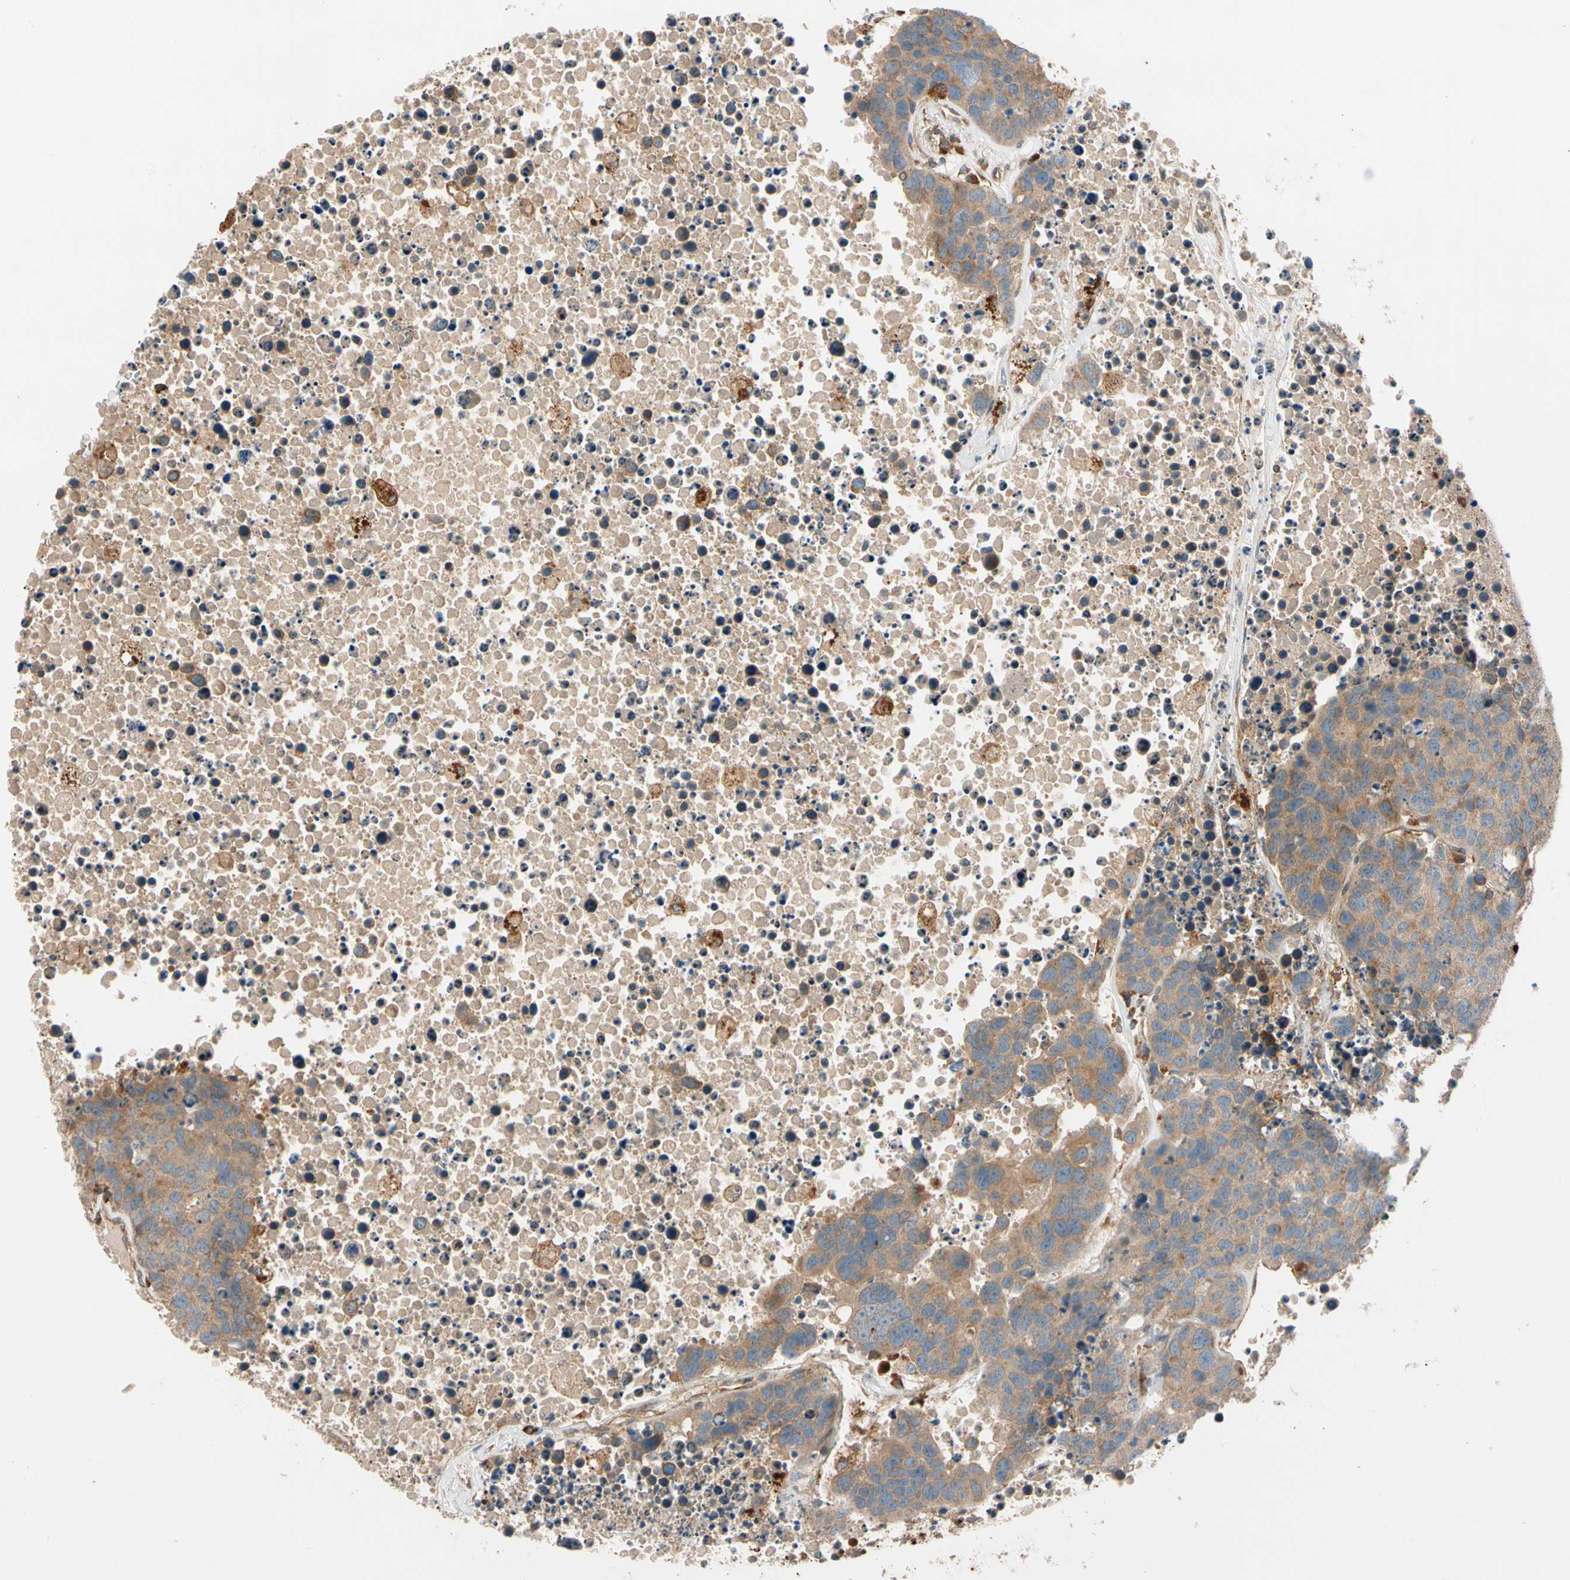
{"staining": {"intensity": "moderate", "quantity": ">75%", "location": "cytoplasmic/membranous"}, "tissue": "carcinoid", "cell_type": "Tumor cells", "image_type": "cancer", "snomed": [{"axis": "morphology", "description": "Carcinoid, malignant, NOS"}, {"axis": "topography", "description": "Lung"}], "caption": "Immunohistochemical staining of human carcinoid reveals medium levels of moderate cytoplasmic/membranous protein expression in approximately >75% of tumor cells. Immunohistochemistry stains the protein of interest in brown and the nuclei are stained blue.", "gene": "PHYH", "patient": {"sex": "male", "age": 60}}